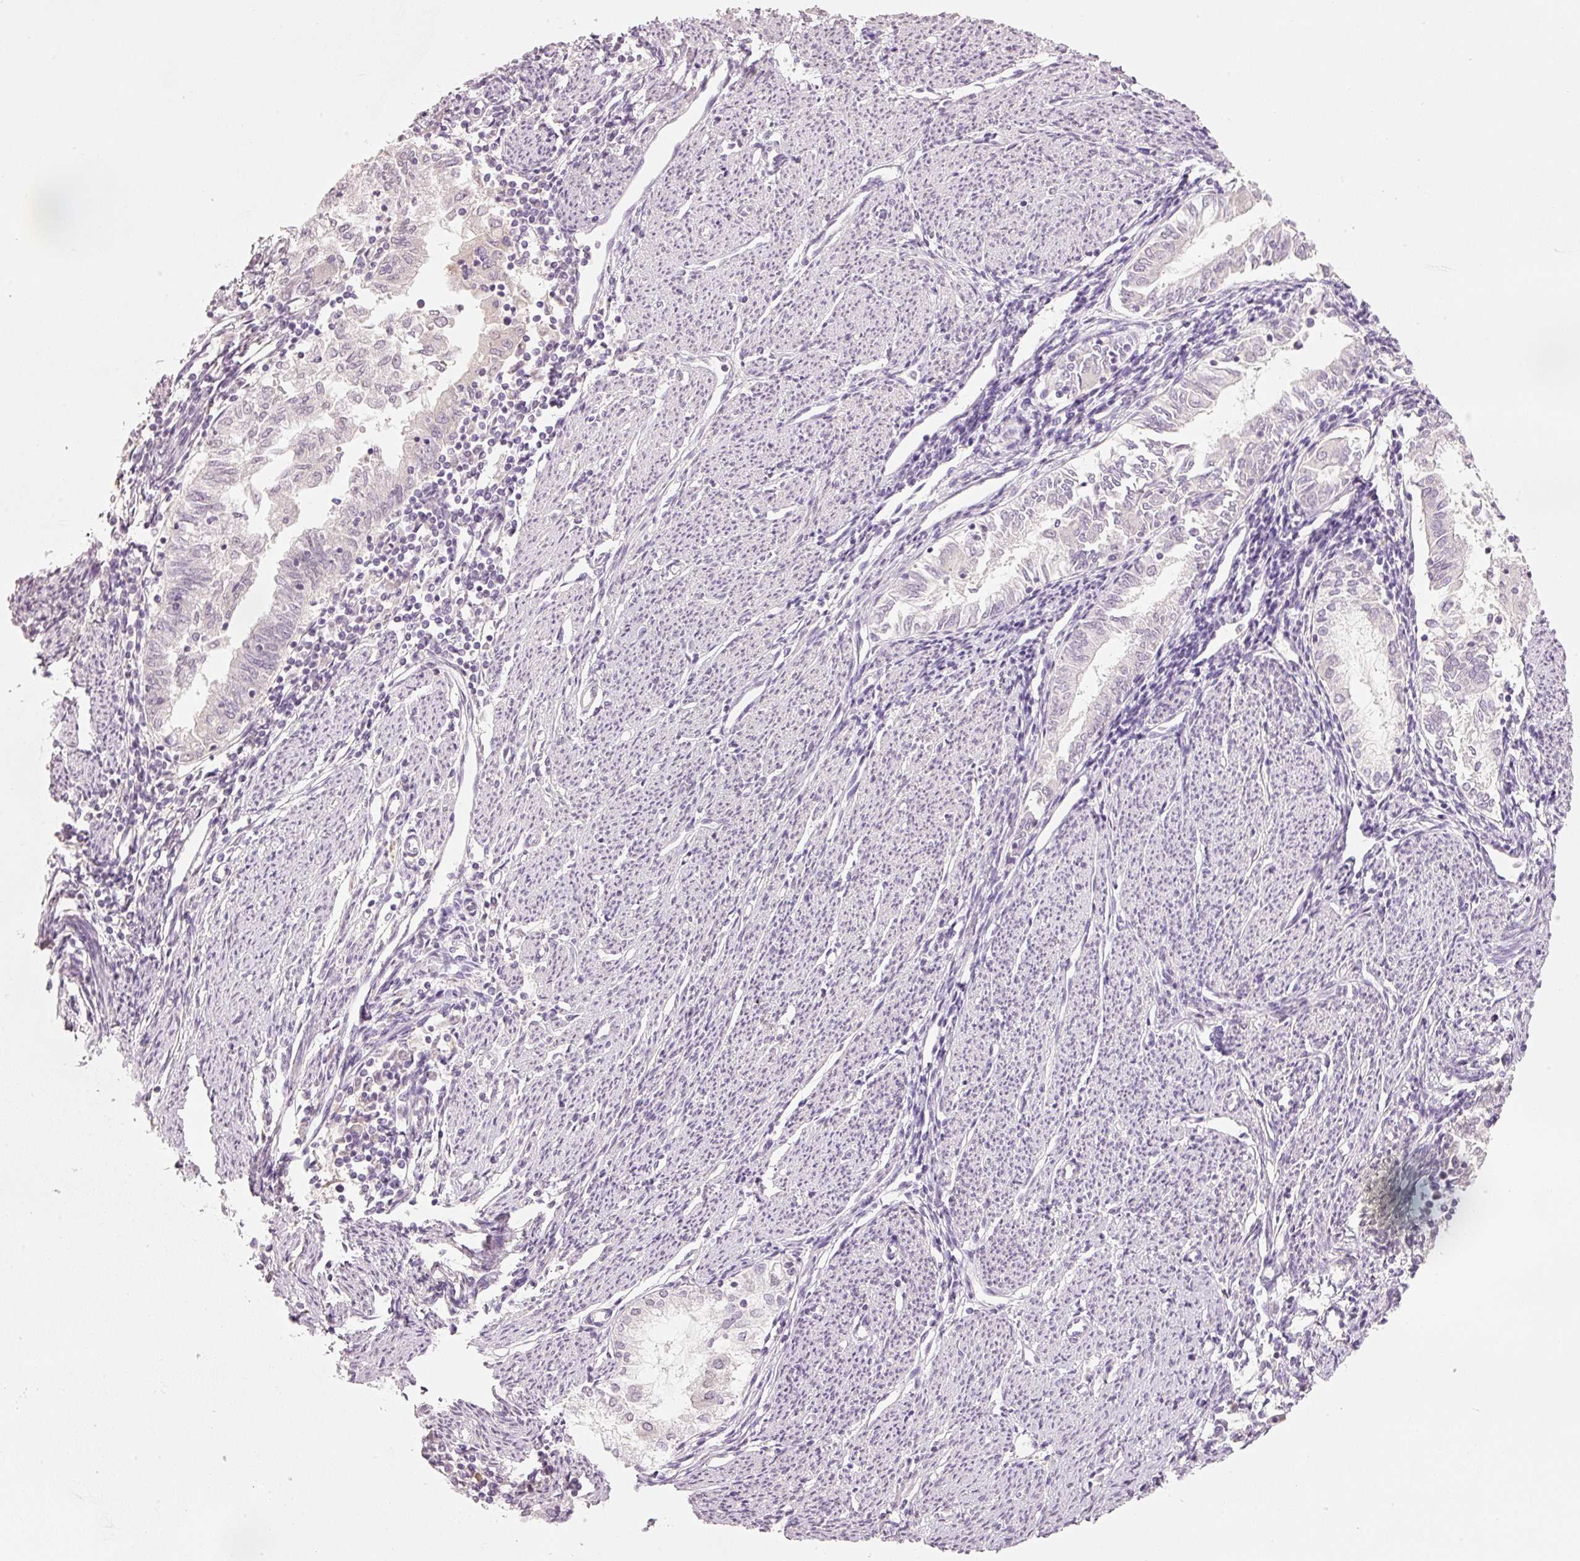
{"staining": {"intensity": "negative", "quantity": "none", "location": "none"}, "tissue": "endometrial cancer", "cell_type": "Tumor cells", "image_type": "cancer", "snomed": [{"axis": "morphology", "description": "Adenocarcinoma, NOS"}, {"axis": "topography", "description": "Endometrium"}], "caption": "Tumor cells show no significant expression in endometrial cancer (adenocarcinoma).", "gene": "STEAP1", "patient": {"sex": "female", "age": 79}}